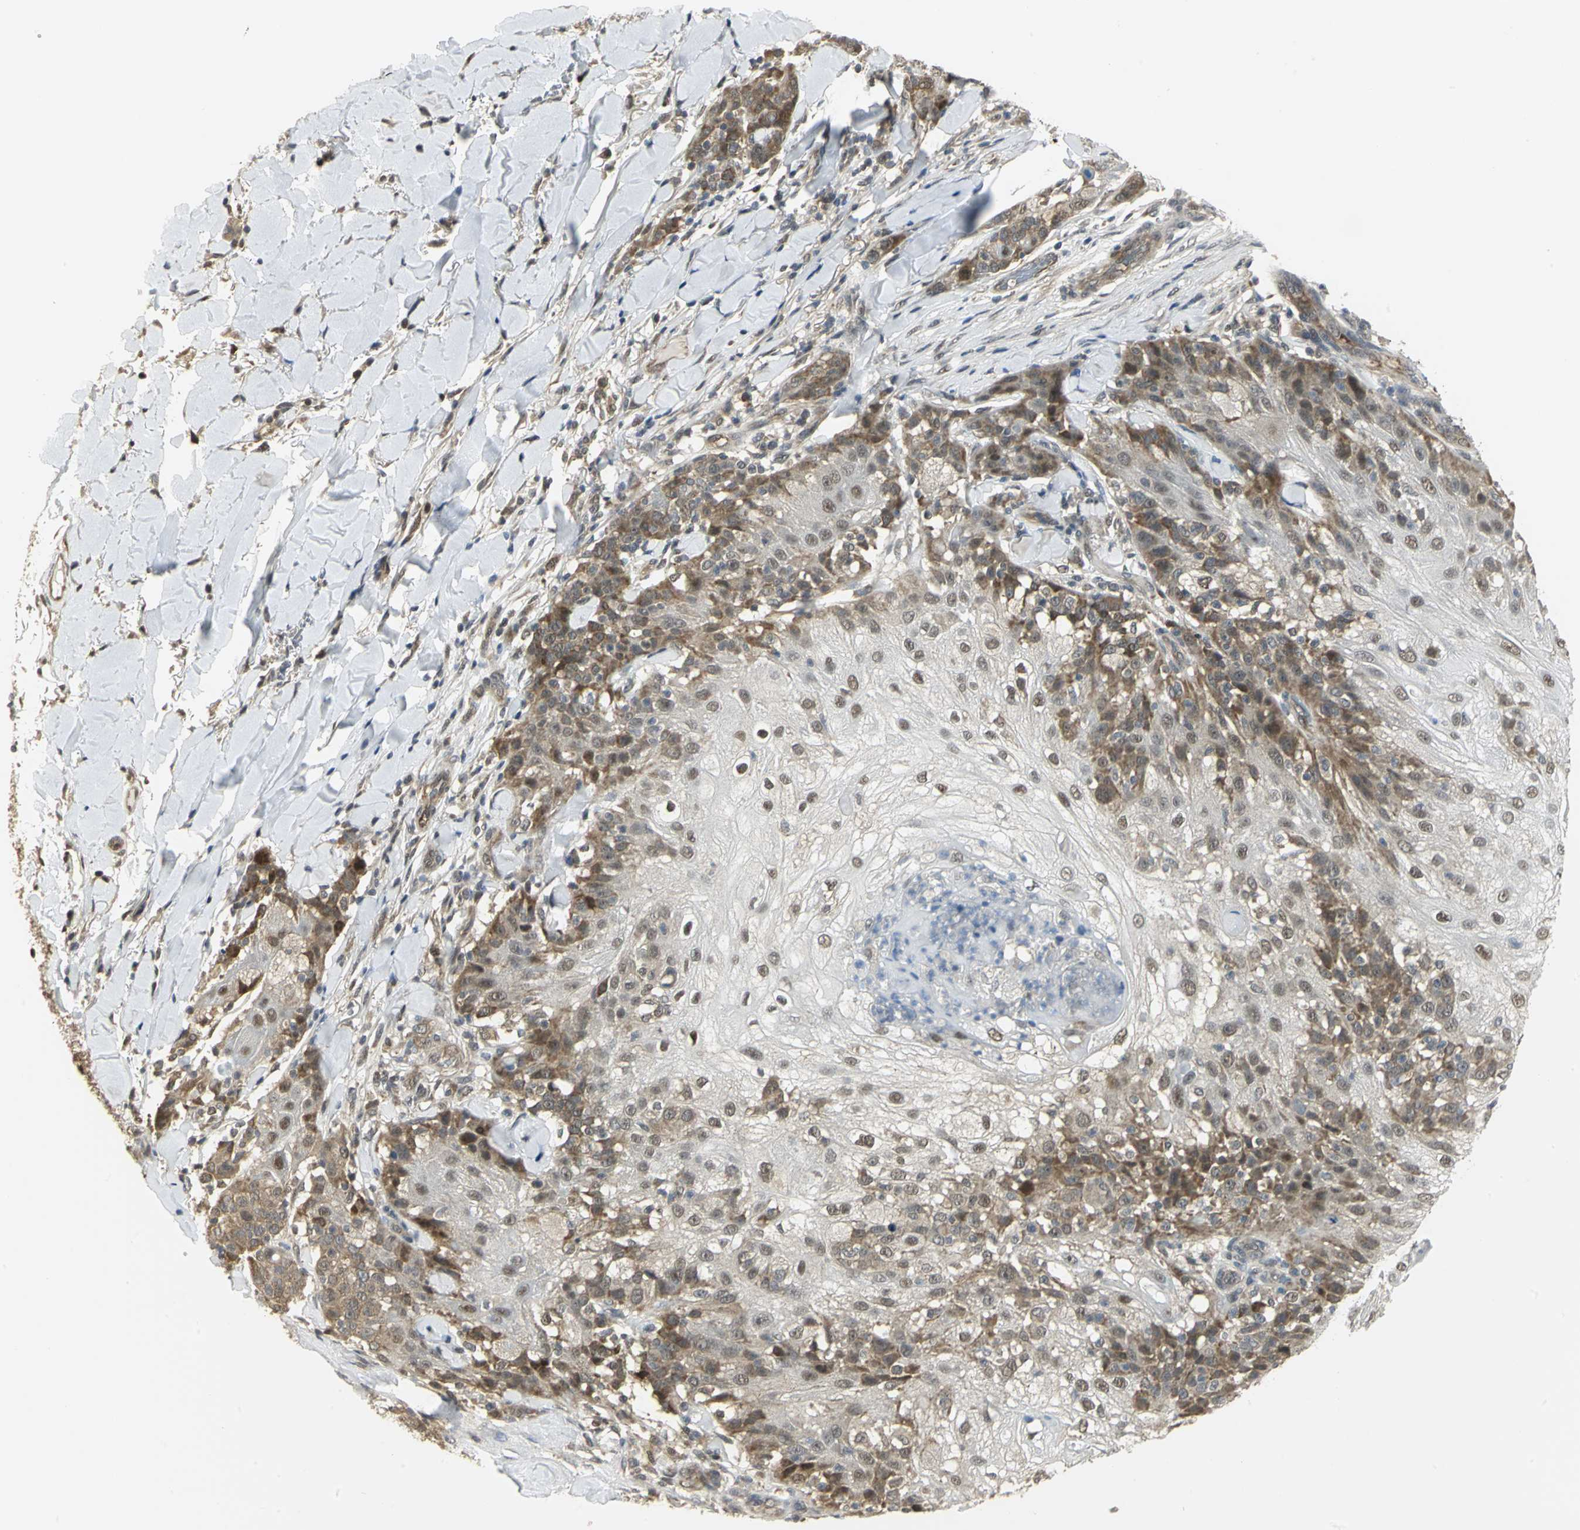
{"staining": {"intensity": "moderate", "quantity": ">75%", "location": "cytoplasmic/membranous,nuclear"}, "tissue": "skin cancer", "cell_type": "Tumor cells", "image_type": "cancer", "snomed": [{"axis": "morphology", "description": "Normal tissue, NOS"}, {"axis": "morphology", "description": "Squamous cell carcinoma, NOS"}, {"axis": "topography", "description": "Skin"}], "caption": "Human squamous cell carcinoma (skin) stained for a protein (brown) demonstrates moderate cytoplasmic/membranous and nuclear positive positivity in approximately >75% of tumor cells.", "gene": "PSMC4", "patient": {"sex": "female", "age": 83}}